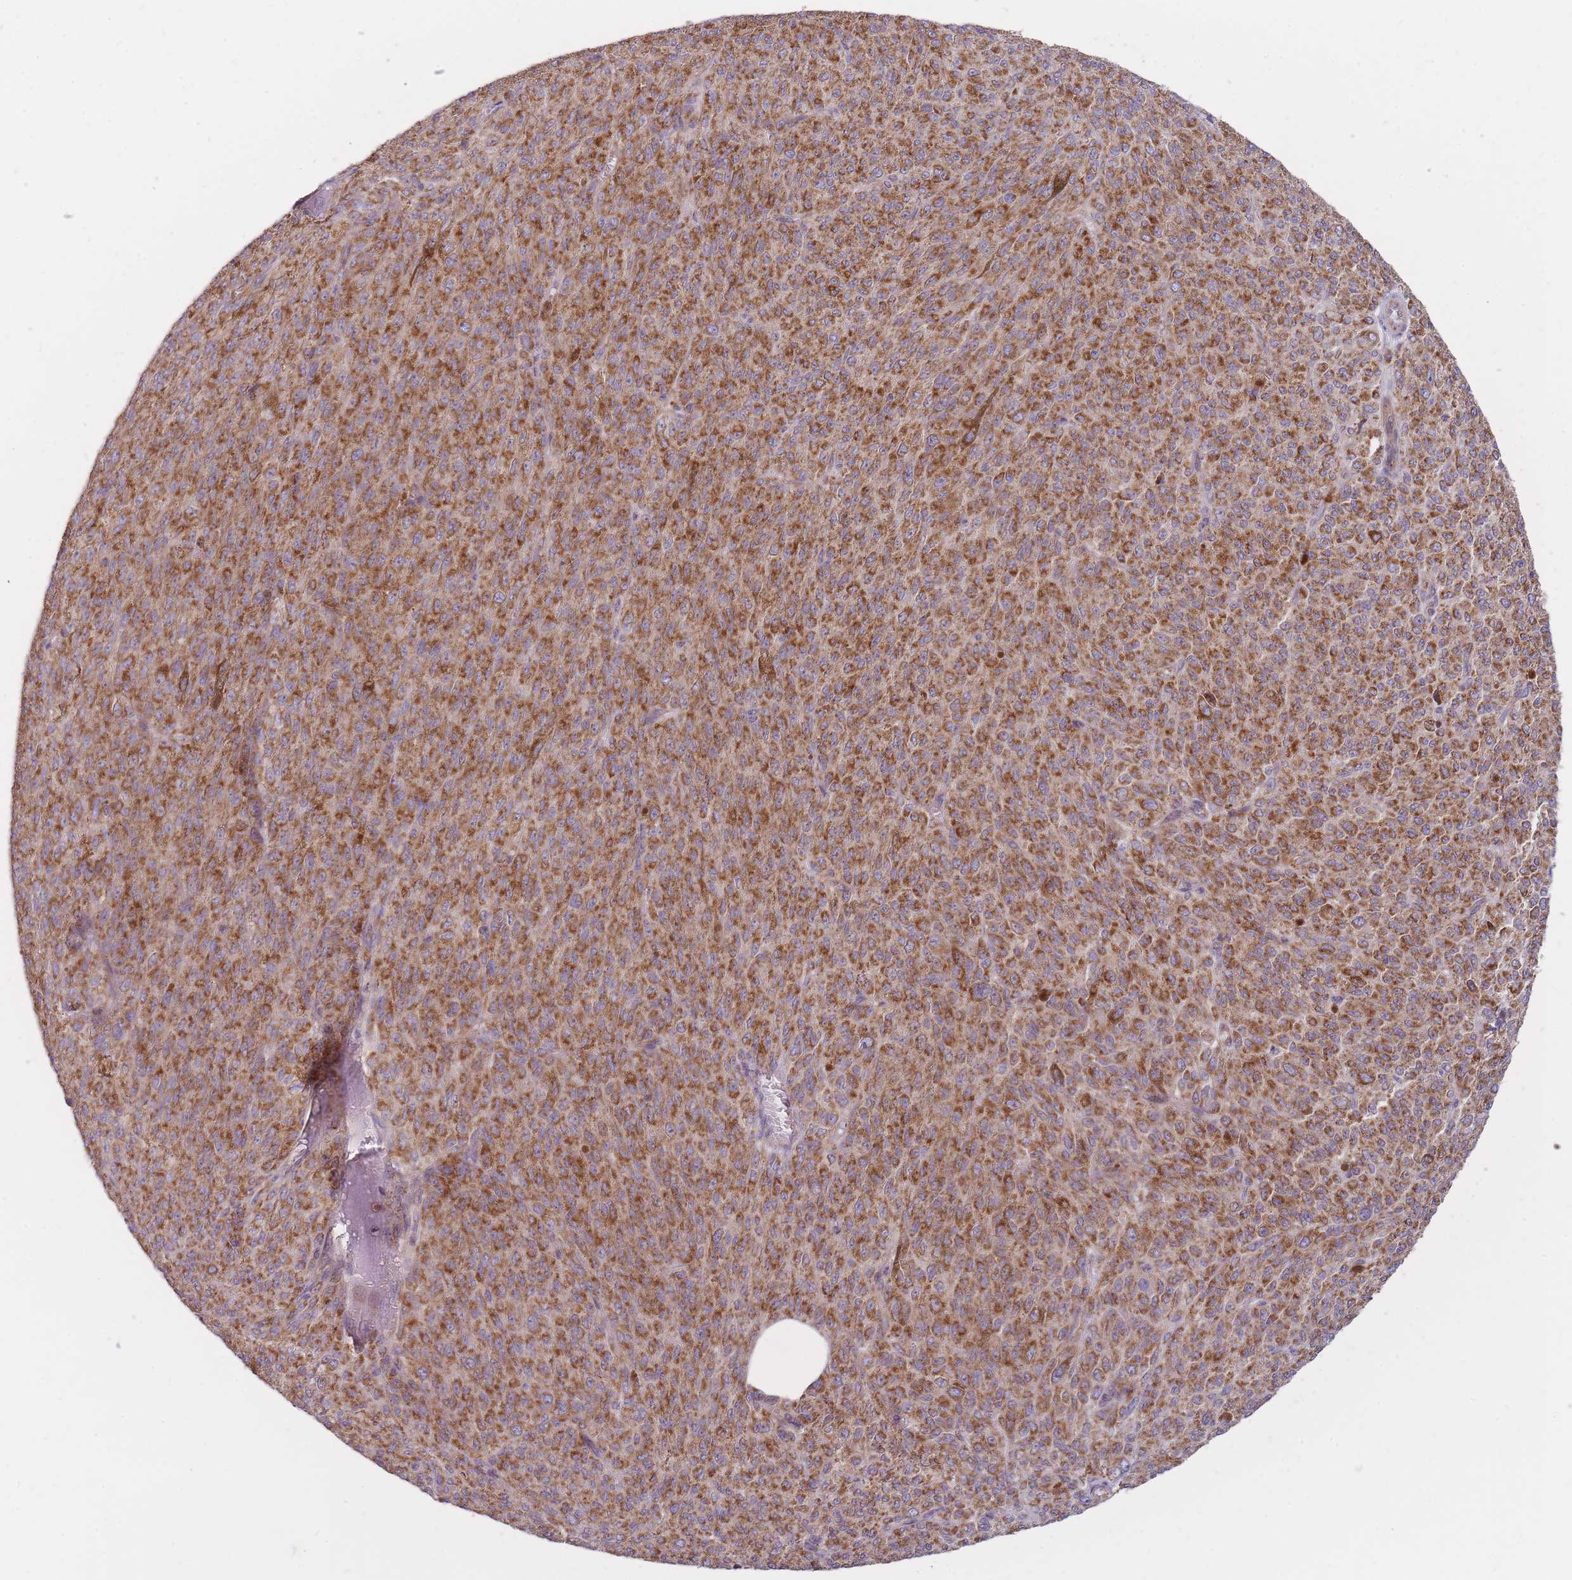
{"staining": {"intensity": "strong", "quantity": ">75%", "location": "cytoplasmic/membranous"}, "tissue": "melanoma", "cell_type": "Tumor cells", "image_type": "cancer", "snomed": [{"axis": "morphology", "description": "Malignant melanoma, NOS"}, {"axis": "topography", "description": "Skin"}], "caption": "About >75% of tumor cells in human malignant melanoma demonstrate strong cytoplasmic/membranous protein staining as visualized by brown immunohistochemical staining.", "gene": "NDUFA9", "patient": {"sex": "female", "age": 52}}